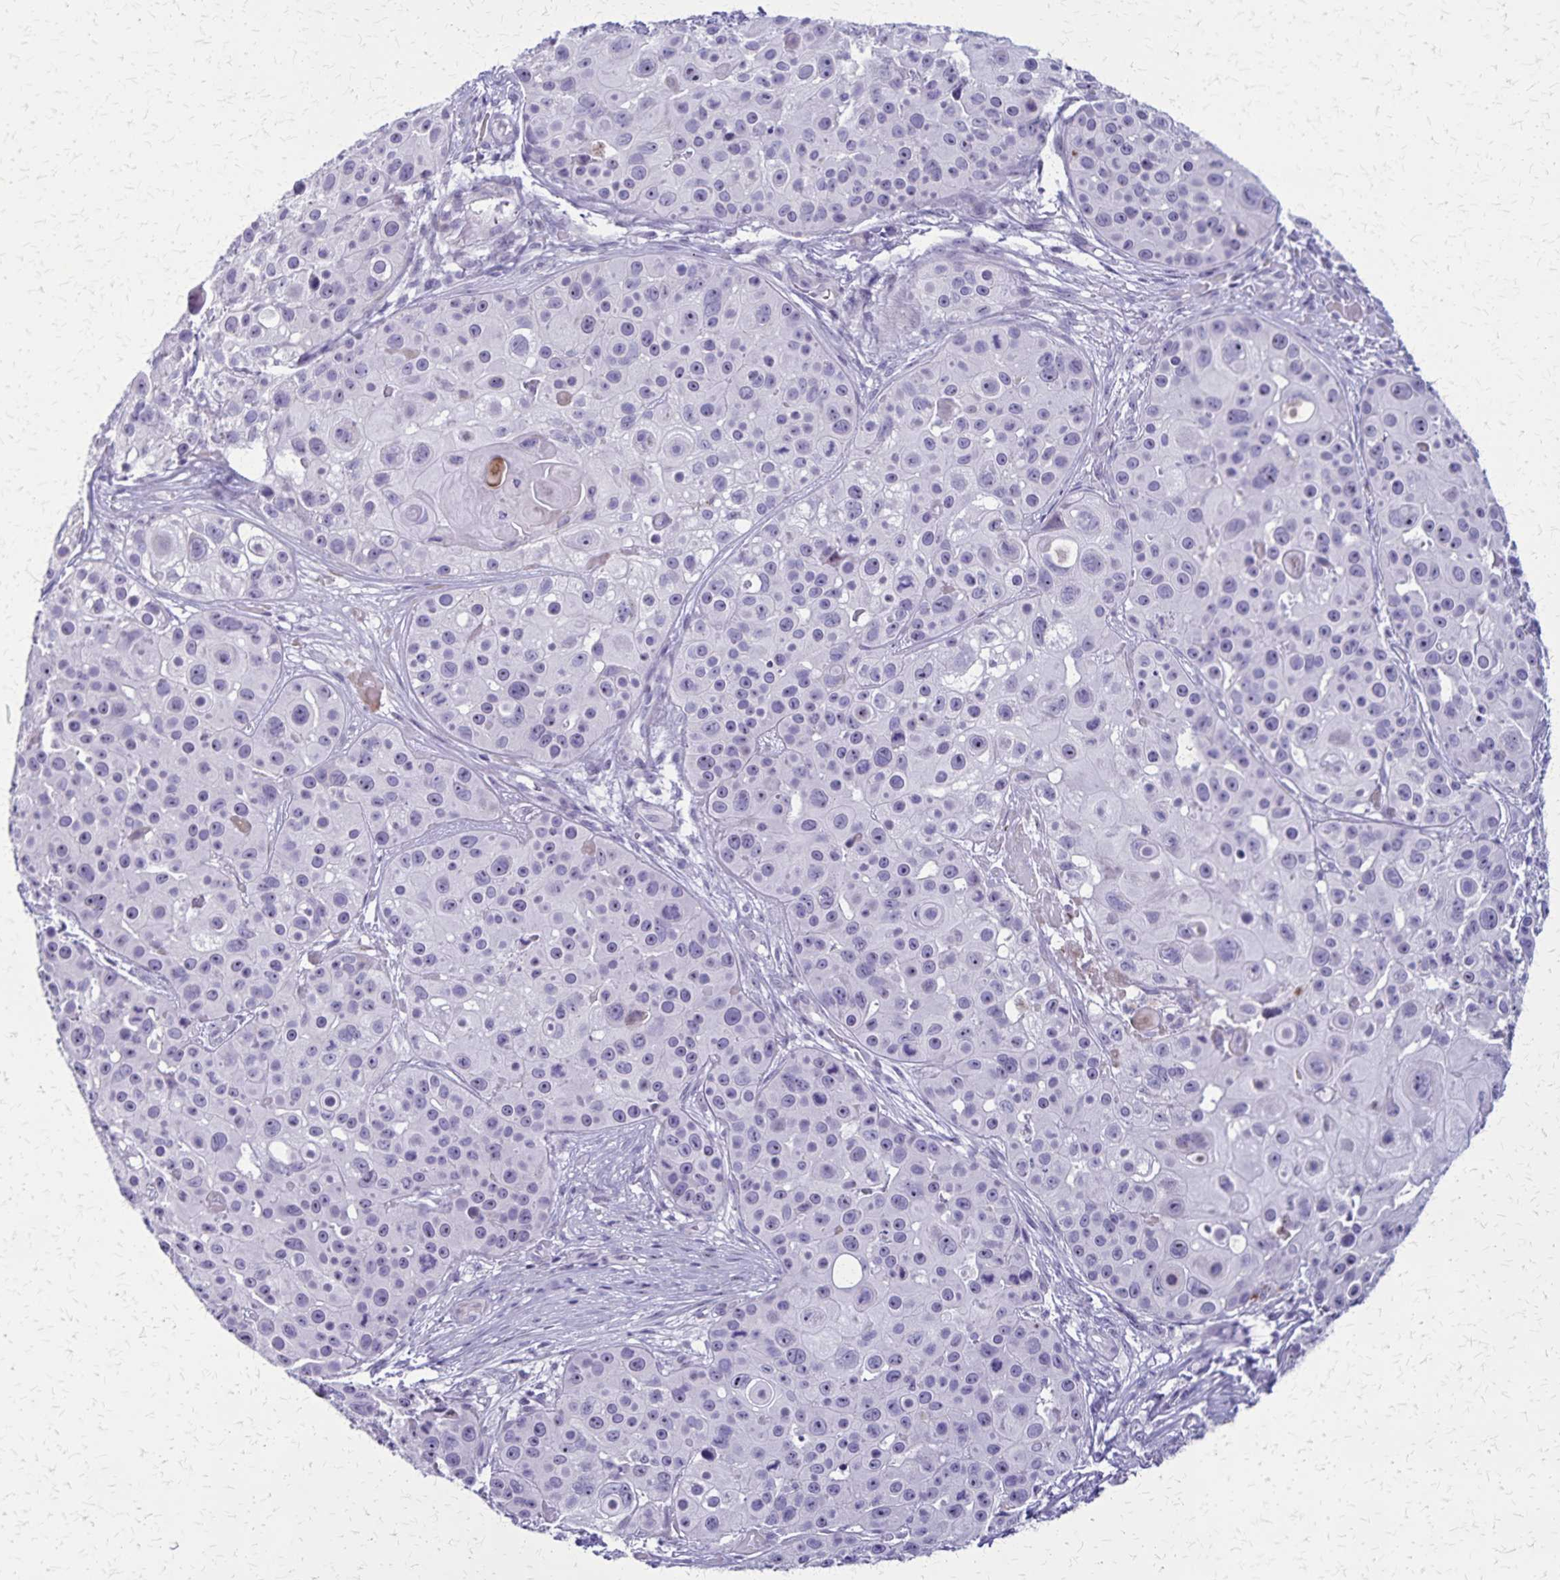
{"staining": {"intensity": "negative", "quantity": "none", "location": "none"}, "tissue": "skin cancer", "cell_type": "Tumor cells", "image_type": "cancer", "snomed": [{"axis": "morphology", "description": "Squamous cell carcinoma, NOS"}, {"axis": "topography", "description": "Skin"}], "caption": "Human skin cancer (squamous cell carcinoma) stained for a protein using IHC displays no positivity in tumor cells.", "gene": "OR51B5", "patient": {"sex": "male", "age": 92}}